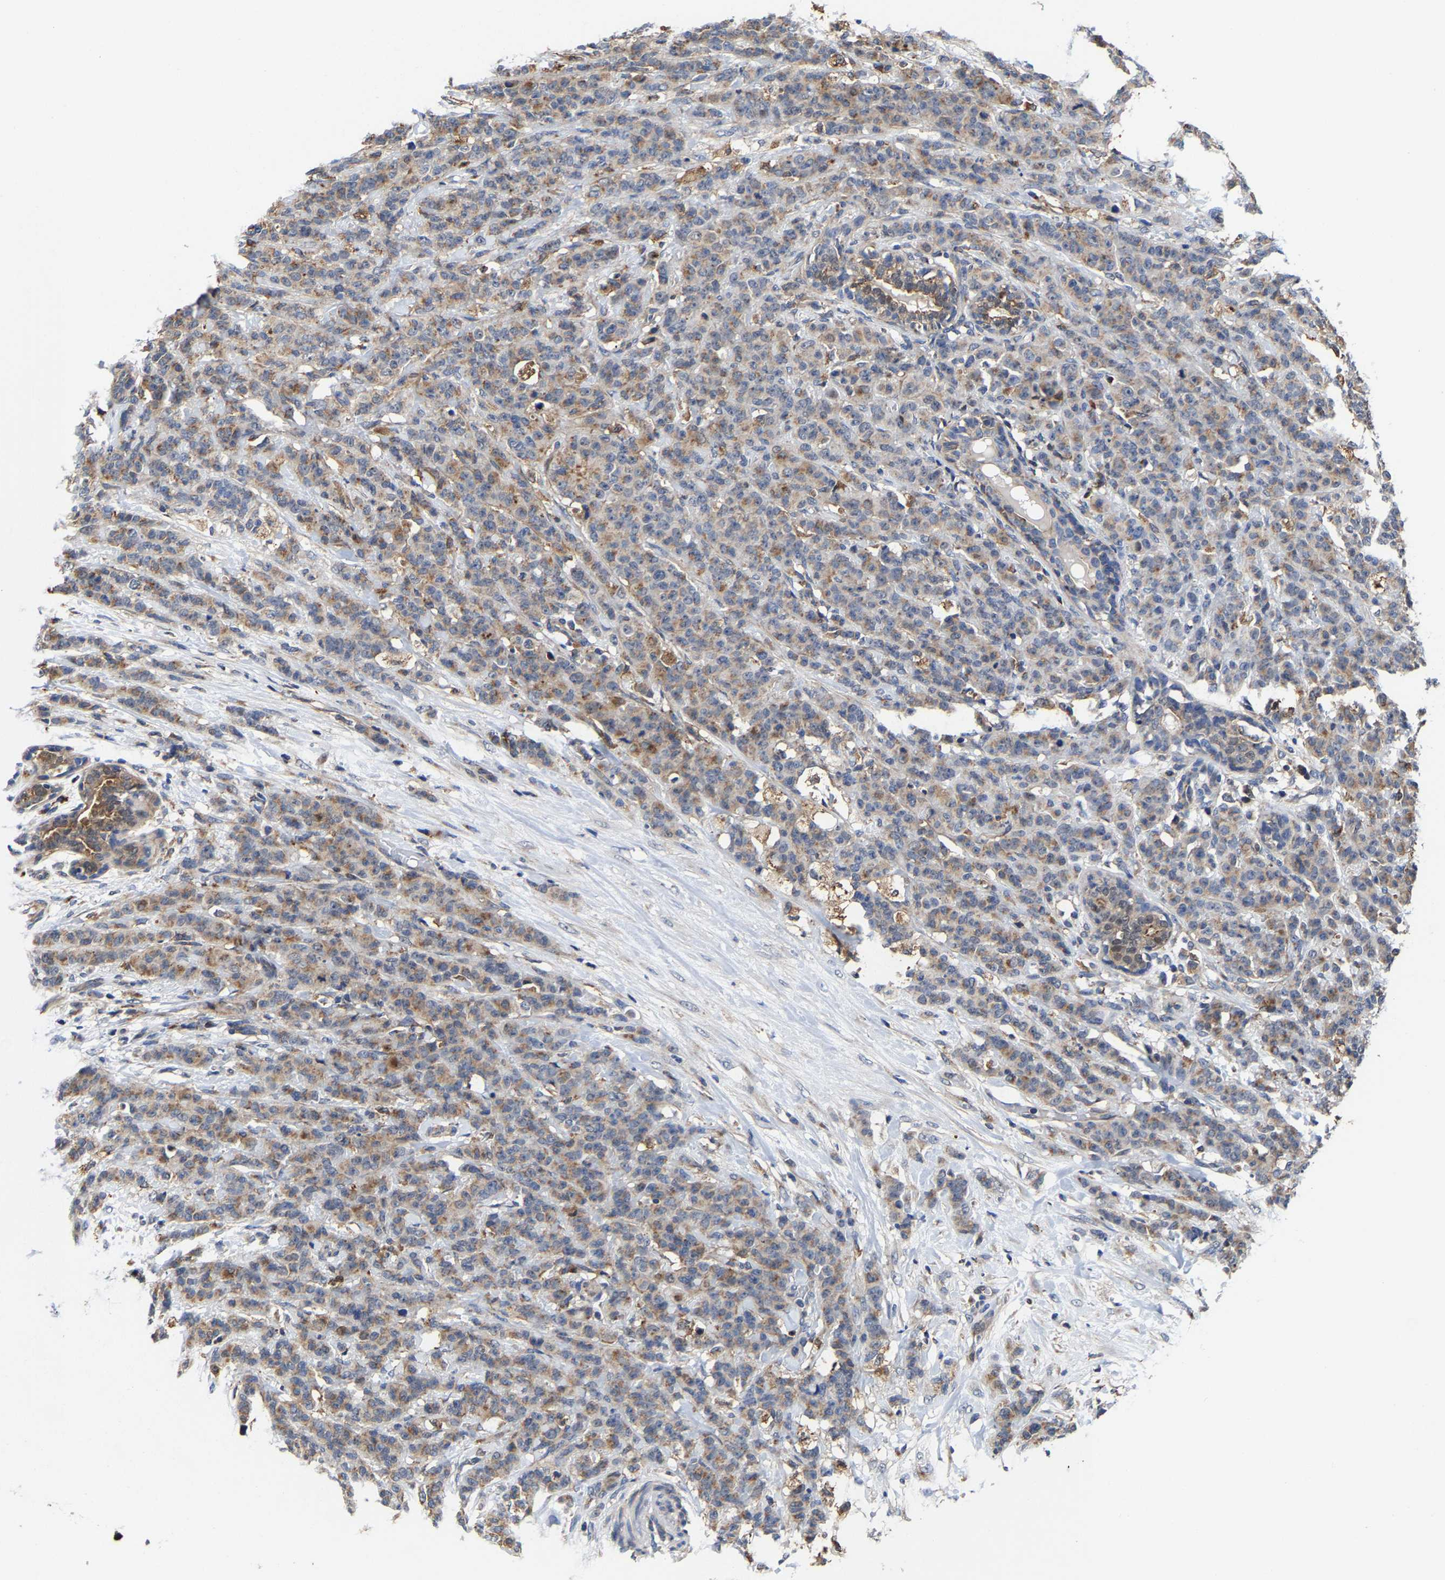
{"staining": {"intensity": "moderate", "quantity": "25%-75%", "location": "cytoplasmic/membranous"}, "tissue": "breast cancer", "cell_type": "Tumor cells", "image_type": "cancer", "snomed": [{"axis": "morphology", "description": "Normal tissue, NOS"}, {"axis": "morphology", "description": "Duct carcinoma"}, {"axis": "topography", "description": "Breast"}], "caption": "This photomicrograph reveals IHC staining of breast cancer, with medium moderate cytoplasmic/membranous positivity in about 25%-75% of tumor cells.", "gene": "PFKFB3", "patient": {"sex": "female", "age": 40}}